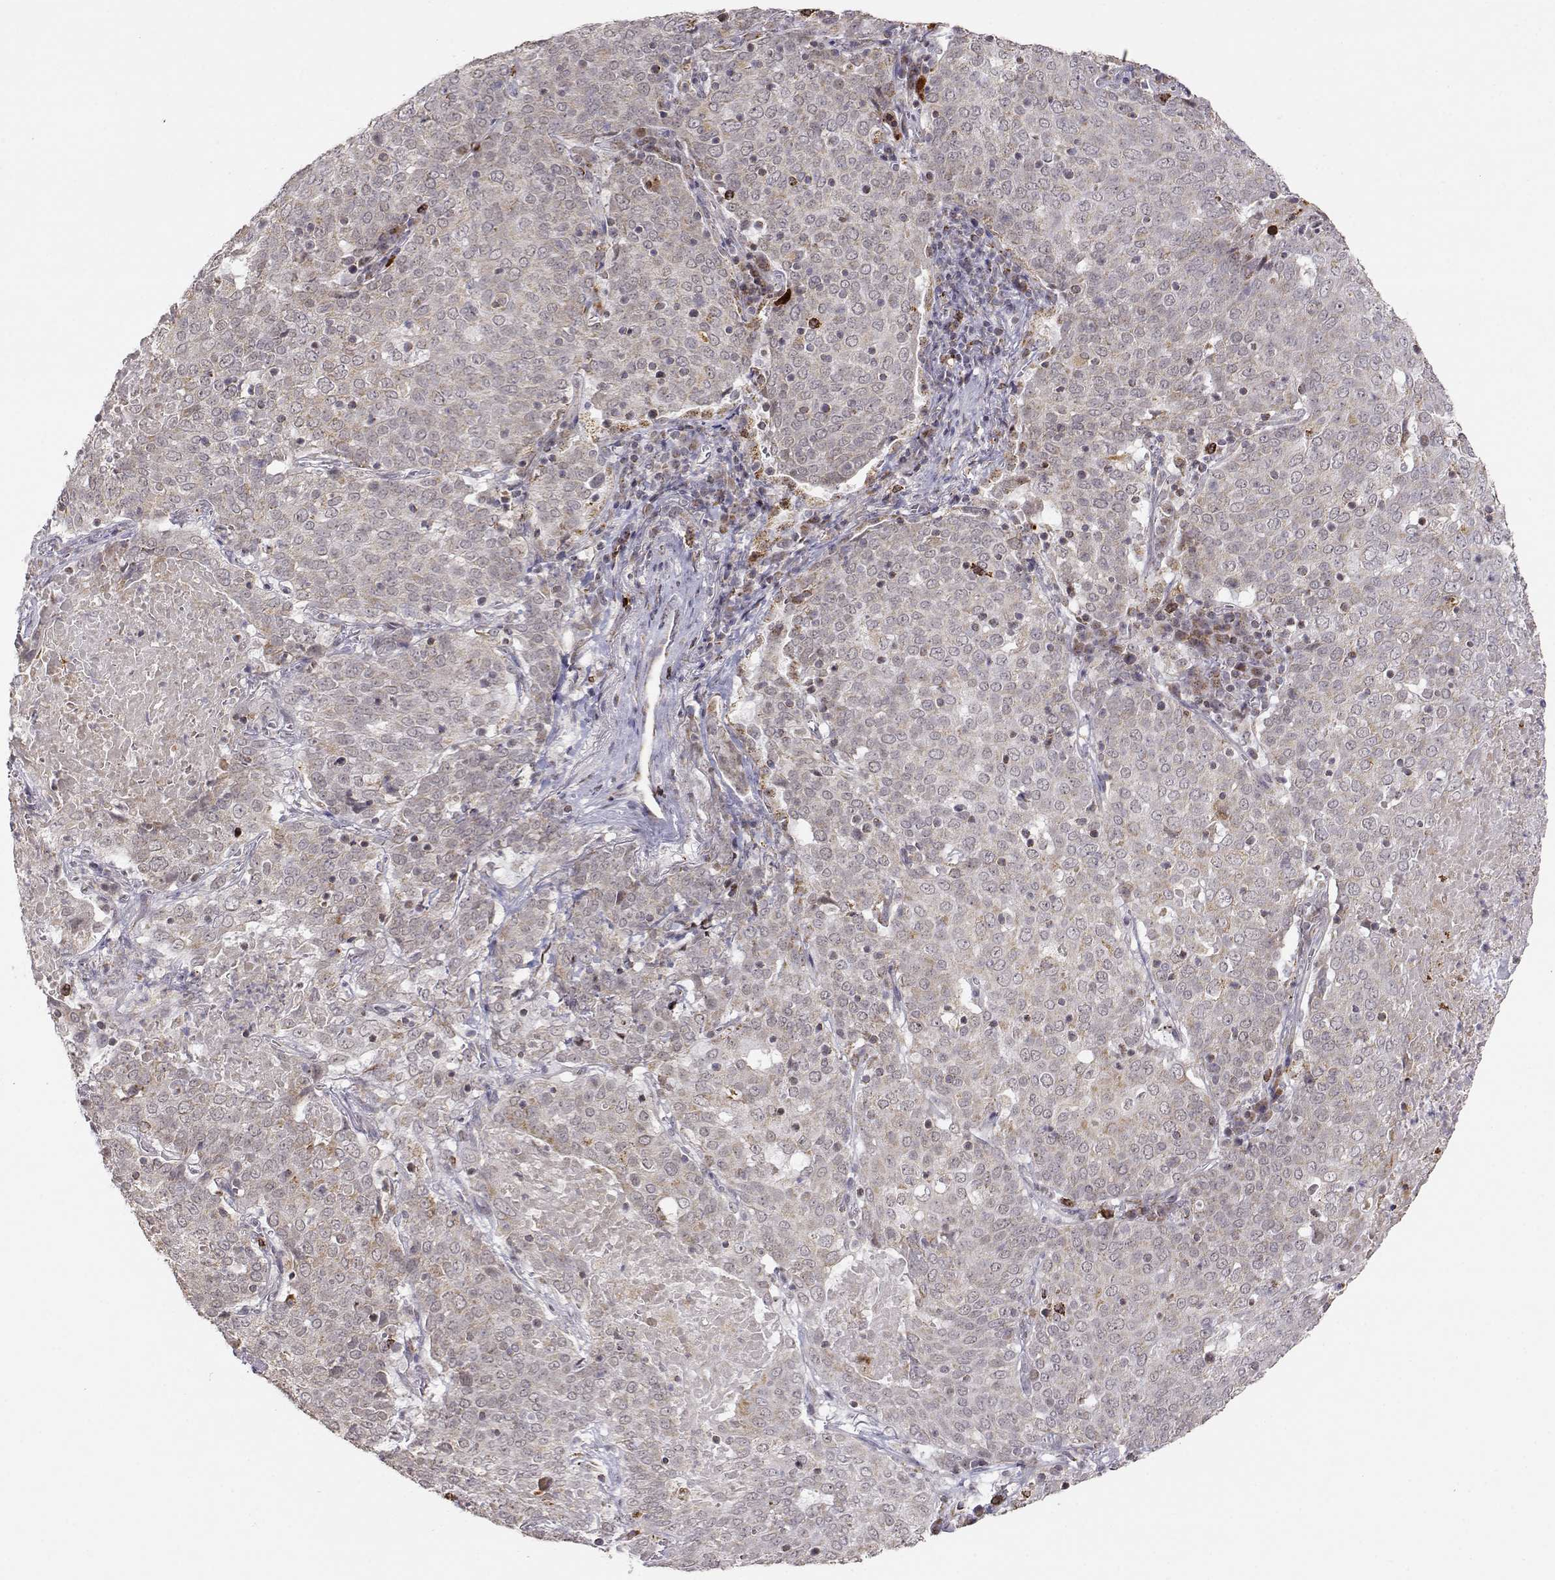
{"staining": {"intensity": "weak", "quantity": ">75%", "location": "cytoplasmic/membranous"}, "tissue": "lung cancer", "cell_type": "Tumor cells", "image_type": "cancer", "snomed": [{"axis": "morphology", "description": "Squamous cell carcinoma, NOS"}, {"axis": "topography", "description": "Lung"}], "caption": "Human lung squamous cell carcinoma stained for a protein (brown) demonstrates weak cytoplasmic/membranous positive positivity in about >75% of tumor cells.", "gene": "EXOG", "patient": {"sex": "male", "age": 82}}